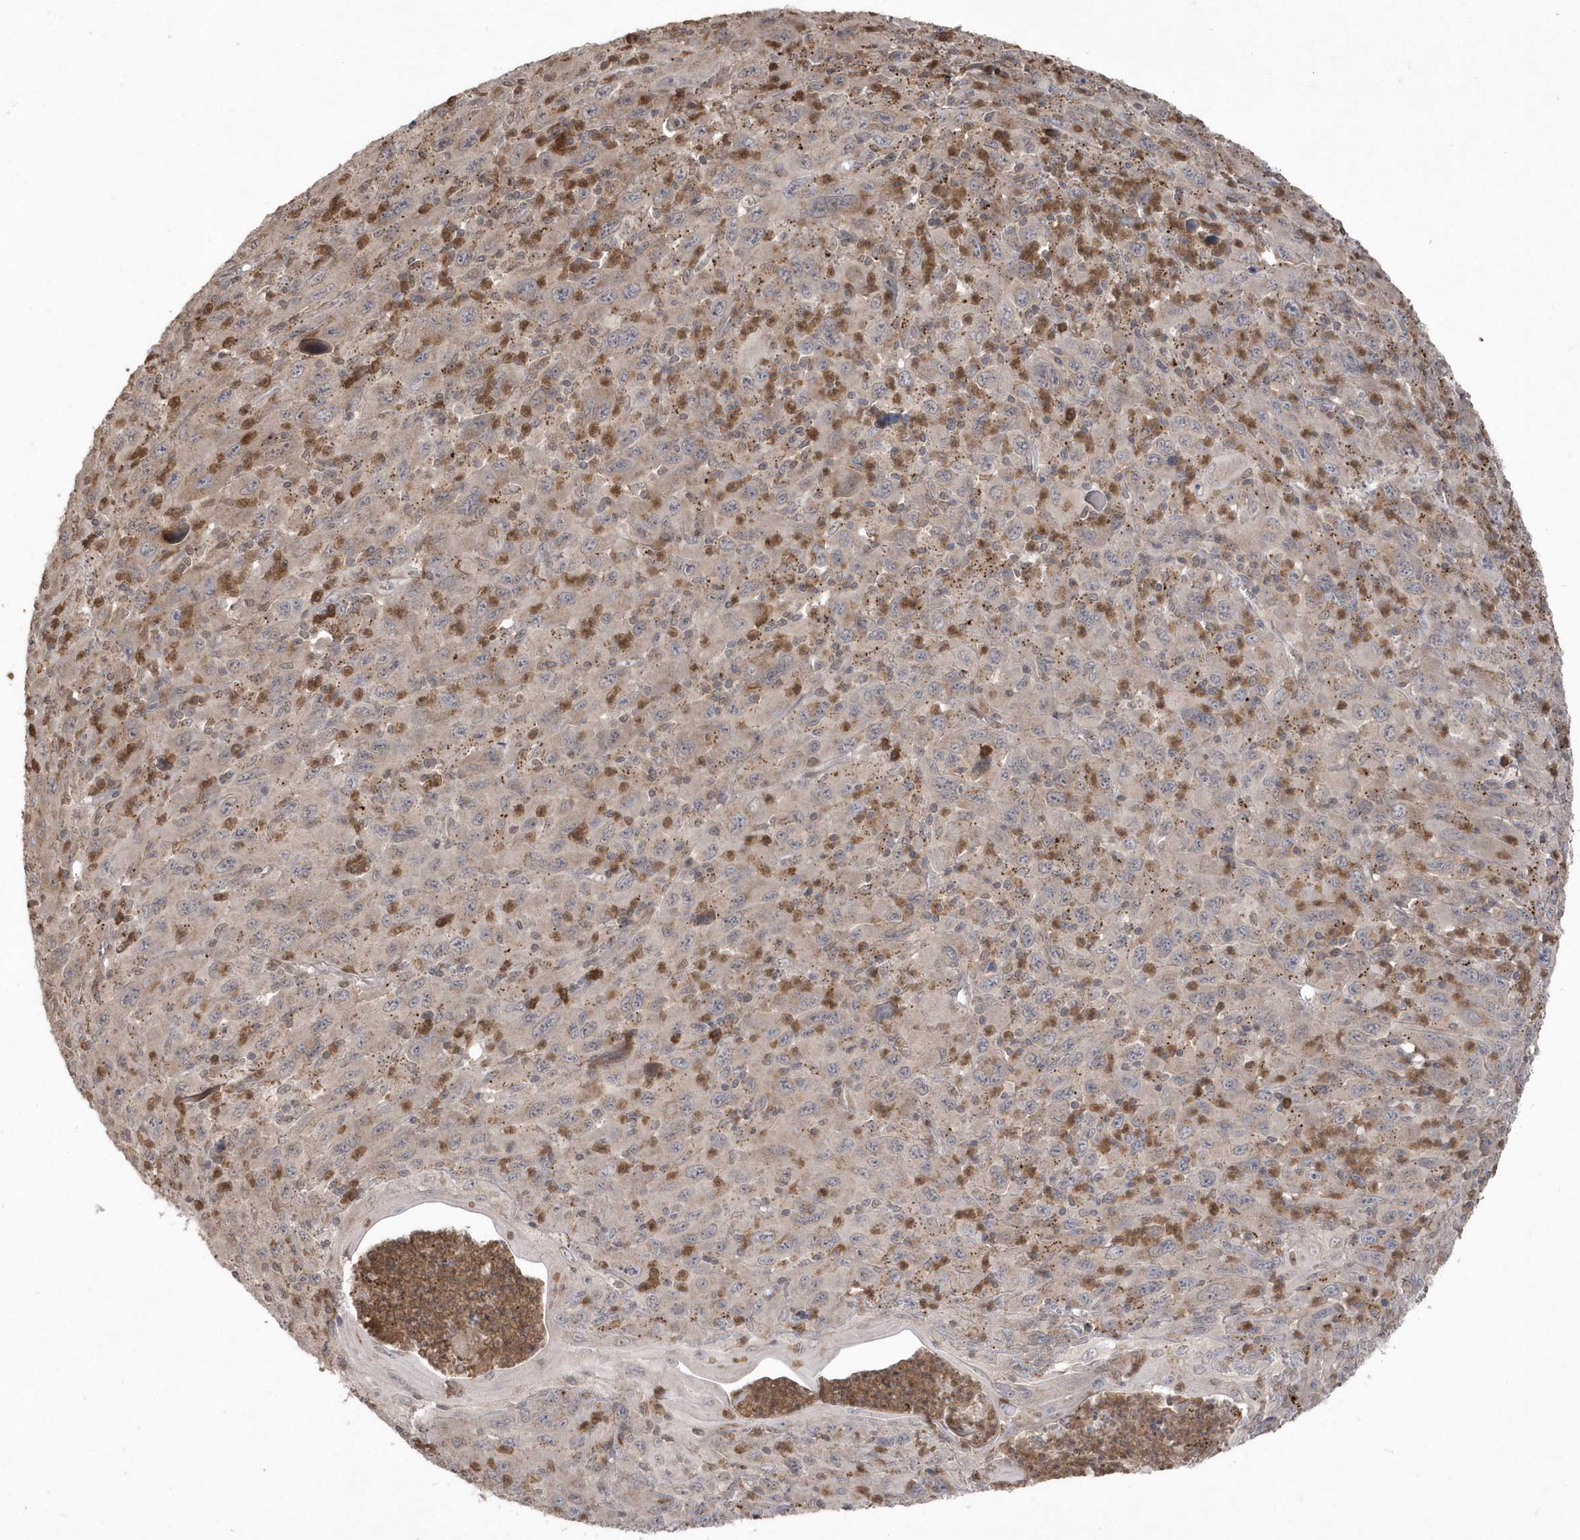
{"staining": {"intensity": "weak", "quantity": ">75%", "location": "cytoplasmic/membranous"}, "tissue": "melanoma", "cell_type": "Tumor cells", "image_type": "cancer", "snomed": [{"axis": "morphology", "description": "Malignant melanoma, Metastatic site"}, {"axis": "topography", "description": "Skin"}], "caption": "Tumor cells display low levels of weak cytoplasmic/membranous staining in approximately >75% of cells in human melanoma.", "gene": "GEMIN6", "patient": {"sex": "female", "age": 56}}